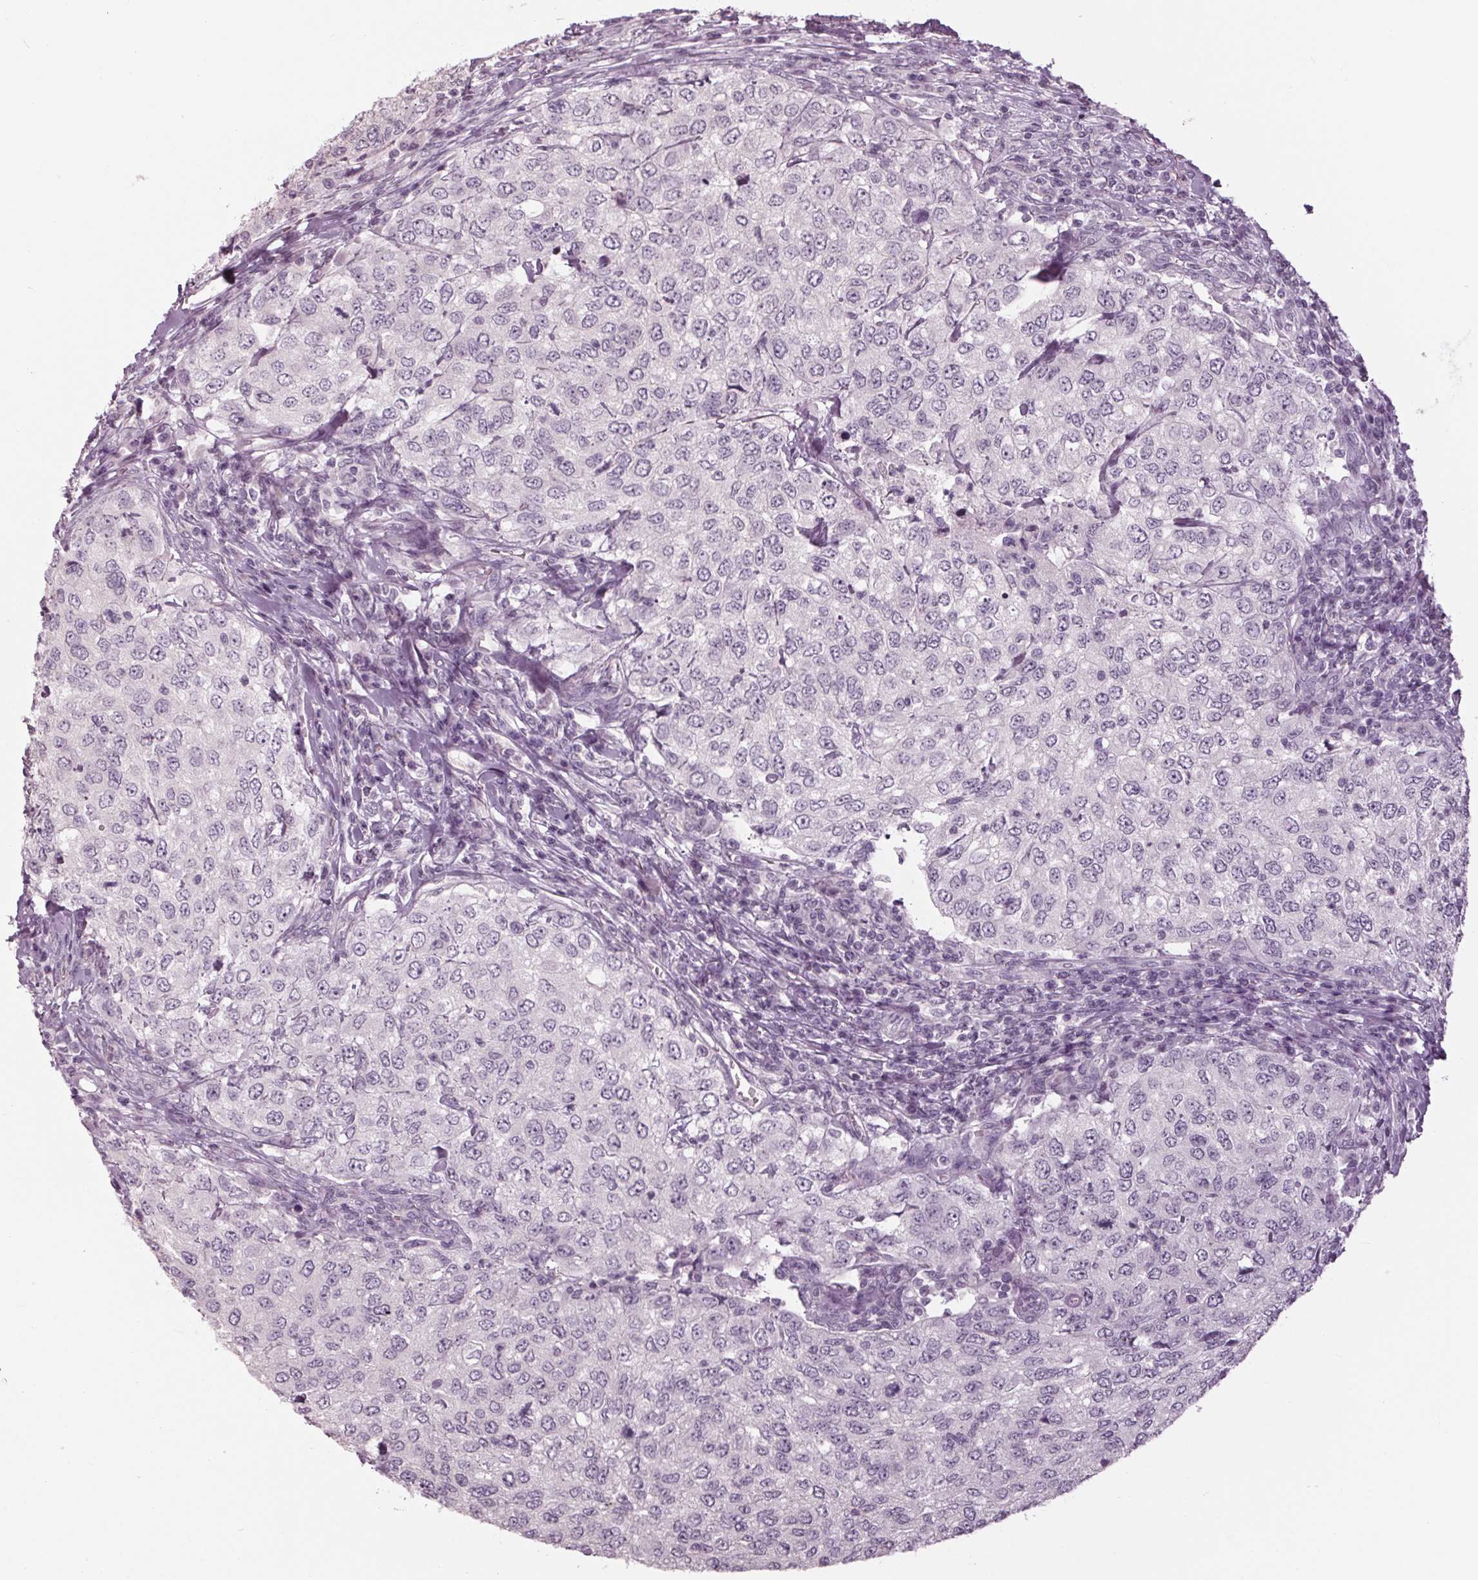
{"staining": {"intensity": "negative", "quantity": "none", "location": "none"}, "tissue": "urothelial cancer", "cell_type": "Tumor cells", "image_type": "cancer", "snomed": [{"axis": "morphology", "description": "Urothelial carcinoma, High grade"}, {"axis": "topography", "description": "Urinary bladder"}], "caption": "Immunohistochemistry histopathology image of human urothelial cancer stained for a protein (brown), which shows no positivity in tumor cells.", "gene": "TNNC2", "patient": {"sex": "female", "age": 78}}